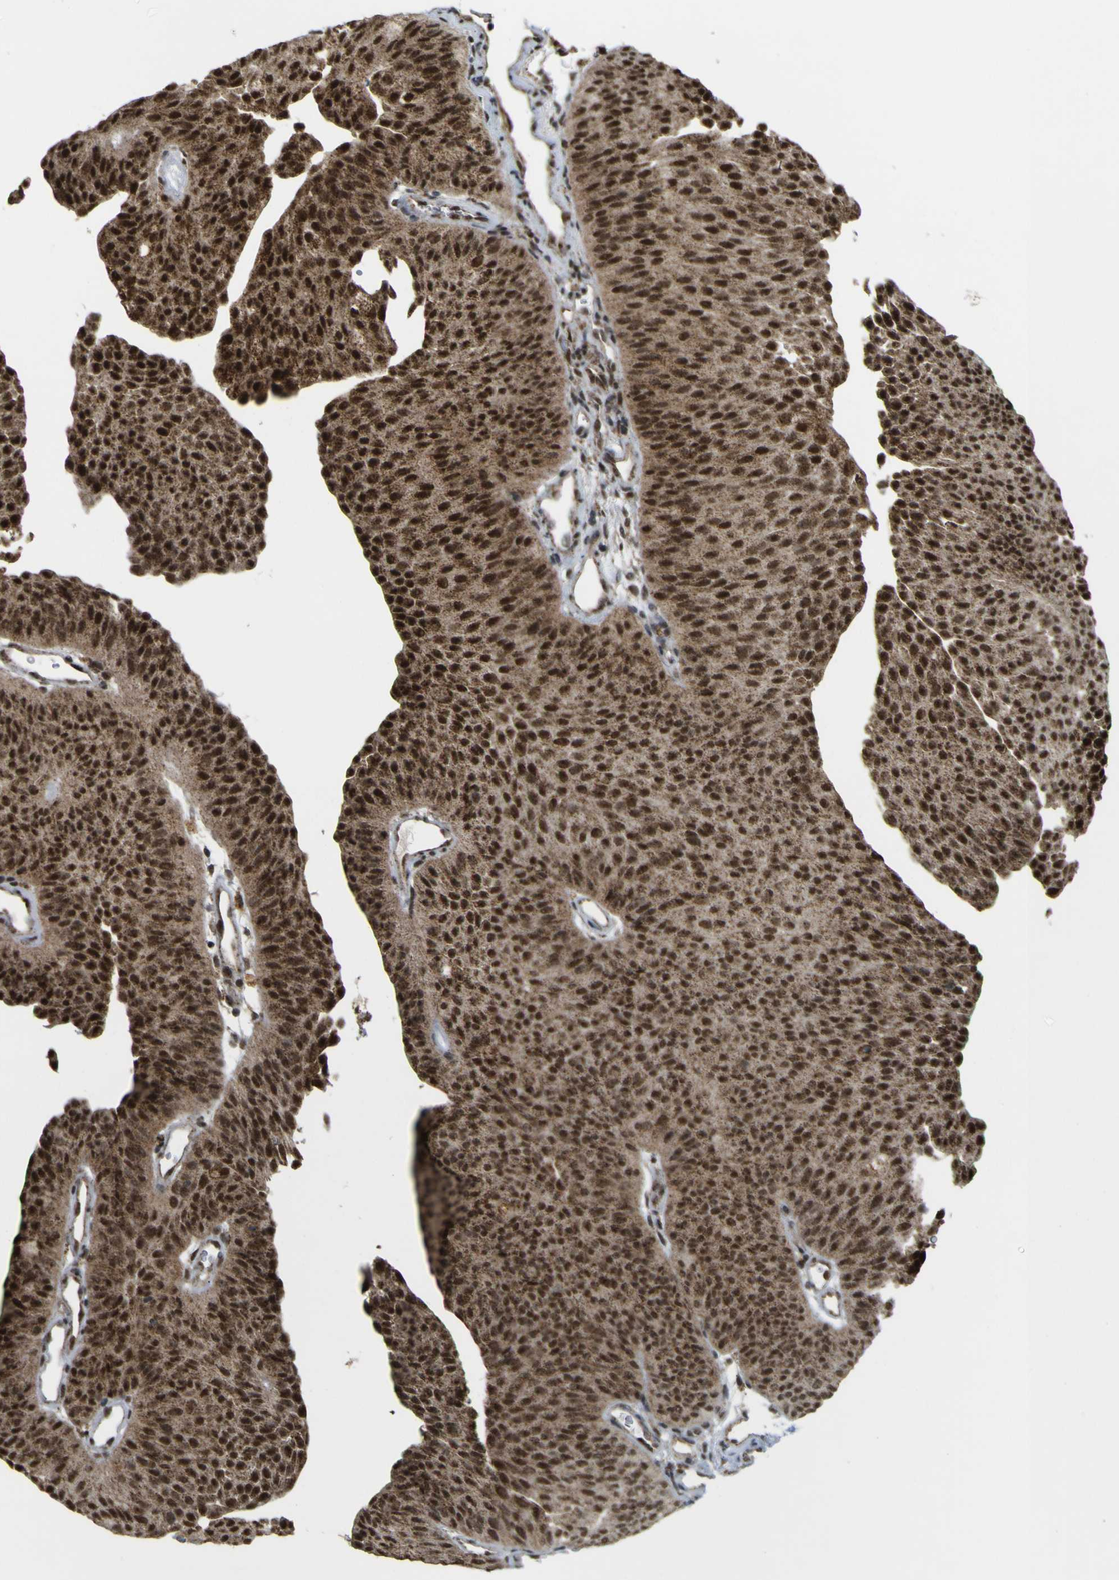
{"staining": {"intensity": "strong", "quantity": ">75%", "location": "cytoplasmic/membranous,nuclear"}, "tissue": "urothelial cancer", "cell_type": "Tumor cells", "image_type": "cancer", "snomed": [{"axis": "morphology", "description": "Urothelial carcinoma, Low grade"}, {"axis": "topography", "description": "Urinary bladder"}], "caption": "Brown immunohistochemical staining in low-grade urothelial carcinoma displays strong cytoplasmic/membranous and nuclear positivity in about >75% of tumor cells.", "gene": "ACBD5", "patient": {"sex": "female", "age": 60}}